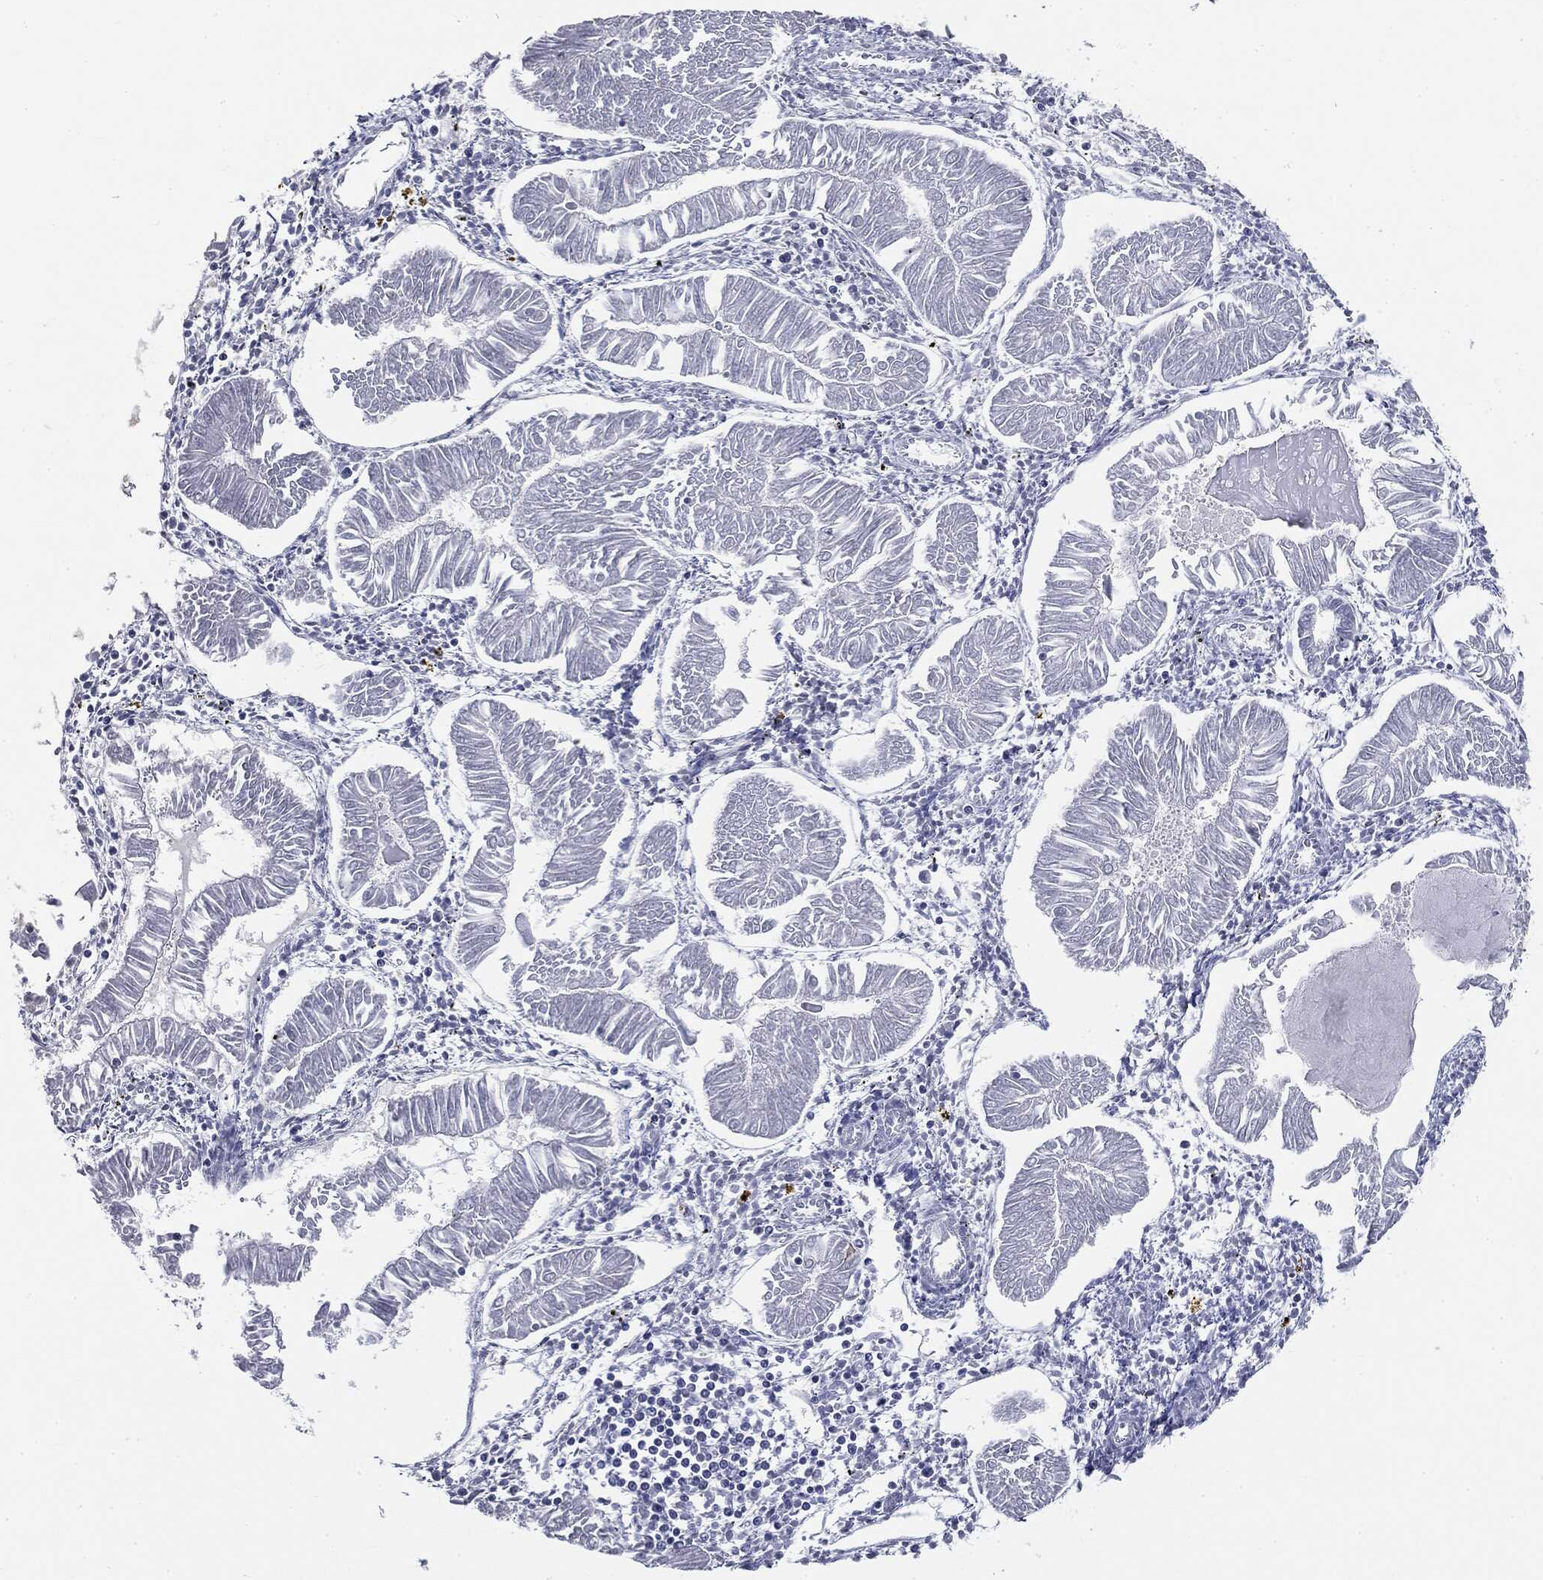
{"staining": {"intensity": "negative", "quantity": "none", "location": "none"}, "tissue": "endometrial cancer", "cell_type": "Tumor cells", "image_type": "cancer", "snomed": [{"axis": "morphology", "description": "Adenocarcinoma, NOS"}, {"axis": "topography", "description": "Endometrium"}], "caption": "DAB immunohistochemical staining of endometrial cancer shows no significant expression in tumor cells.", "gene": "CGB1", "patient": {"sex": "female", "age": 53}}